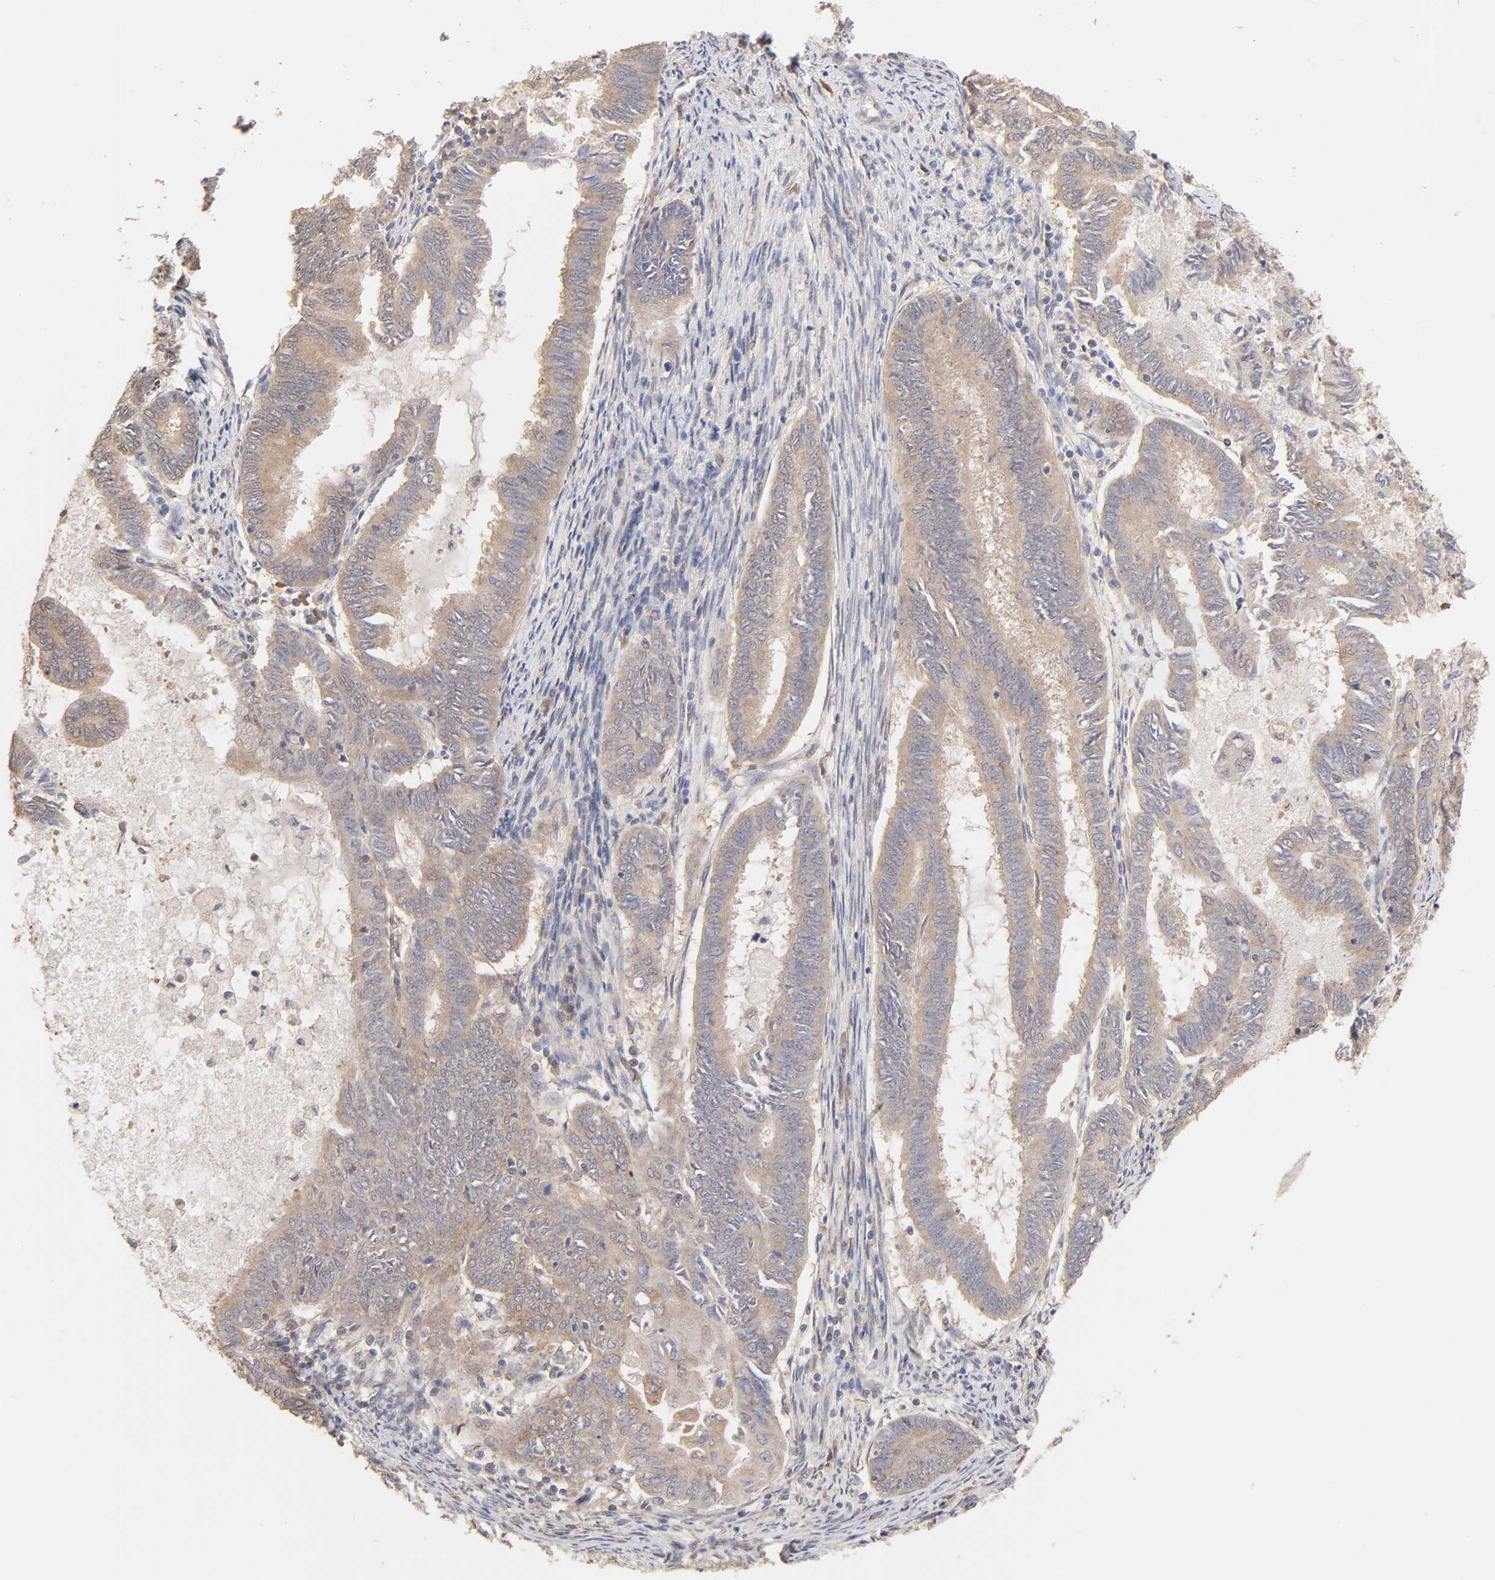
{"staining": {"intensity": "weak", "quantity": ">75%", "location": "cytoplasmic/membranous"}, "tissue": "endometrial cancer", "cell_type": "Tumor cells", "image_type": "cancer", "snomed": [{"axis": "morphology", "description": "Adenocarcinoma, NOS"}, {"axis": "topography", "description": "Endometrium"}], "caption": "Weak cytoplasmic/membranous expression is seen in about >75% of tumor cells in endometrial adenocarcinoma.", "gene": "AP1G2", "patient": {"sex": "female", "age": 86}}